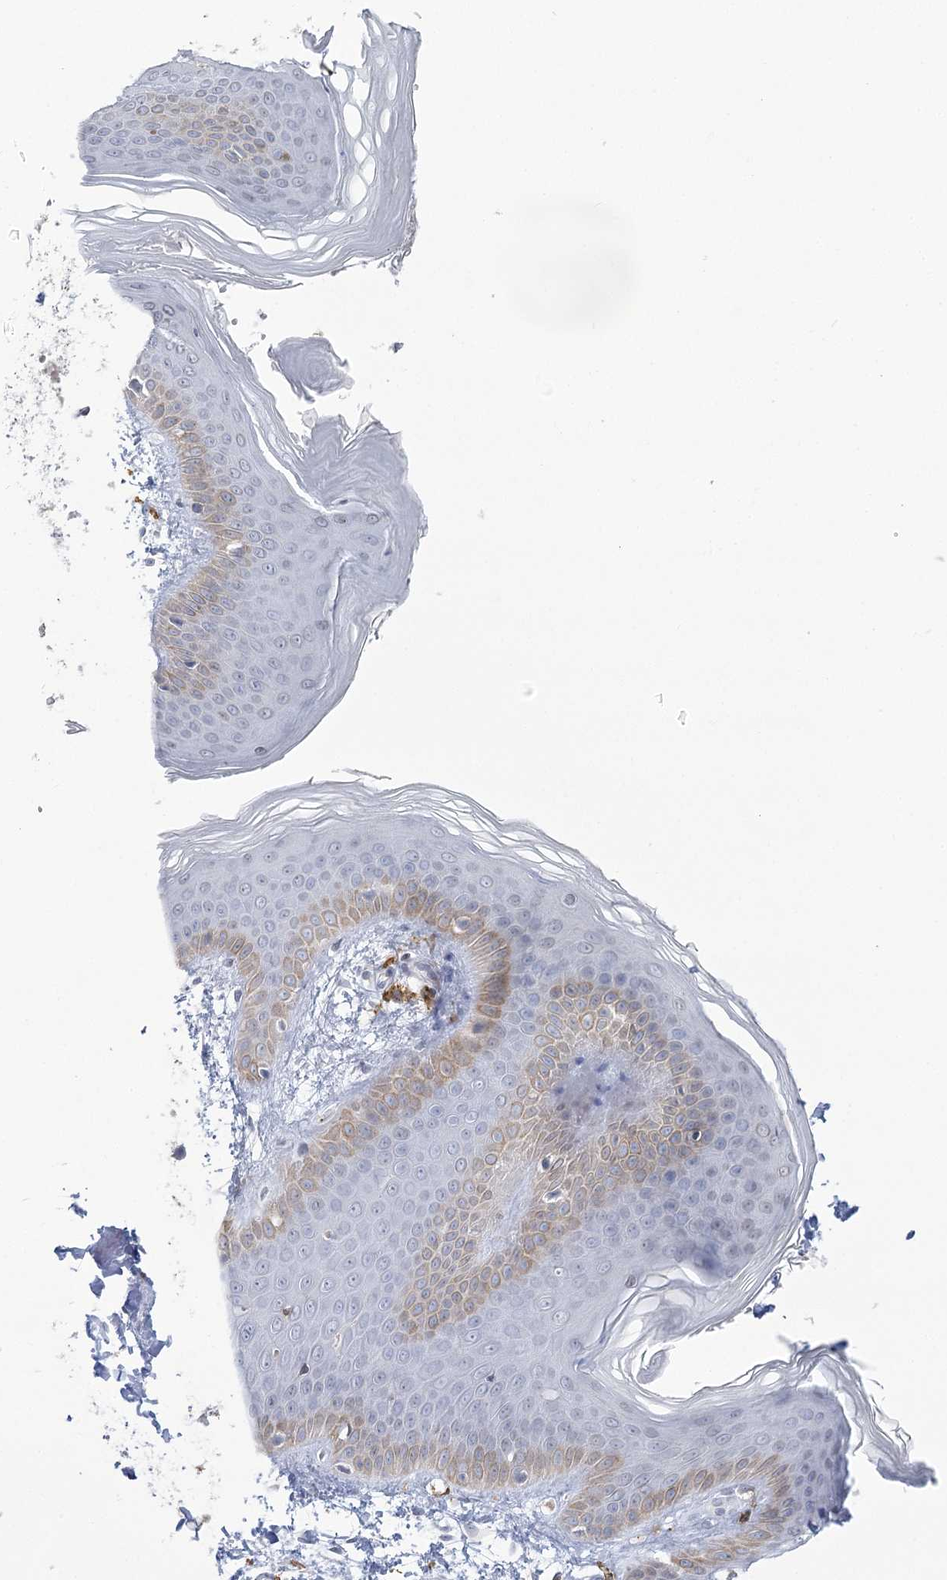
{"staining": {"intensity": "moderate", "quantity": ">75%", "location": "cytoplasmic/membranous"}, "tissue": "skin", "cell_type": "Fibroblasts", "image_type": "normal", "snomed": [{"axis": "morphology", "description": "Normal tissue, NOS"}, {"axis": "topography", "description": "Skin"}], "caption": "Protein expression by immunohistochemistry exhibits moderate cytoplasmic/membranous expression in approximately >75% of fibroblasts in unremarkable skin. (Stains: DAB (3,3'-diaminobenzidine) in brown, nuclei in blue, Microscopy: brightfield microscopy at high magnification).", "gene": "C11orf1", "patient": {"sex": "male", "age": 37}}